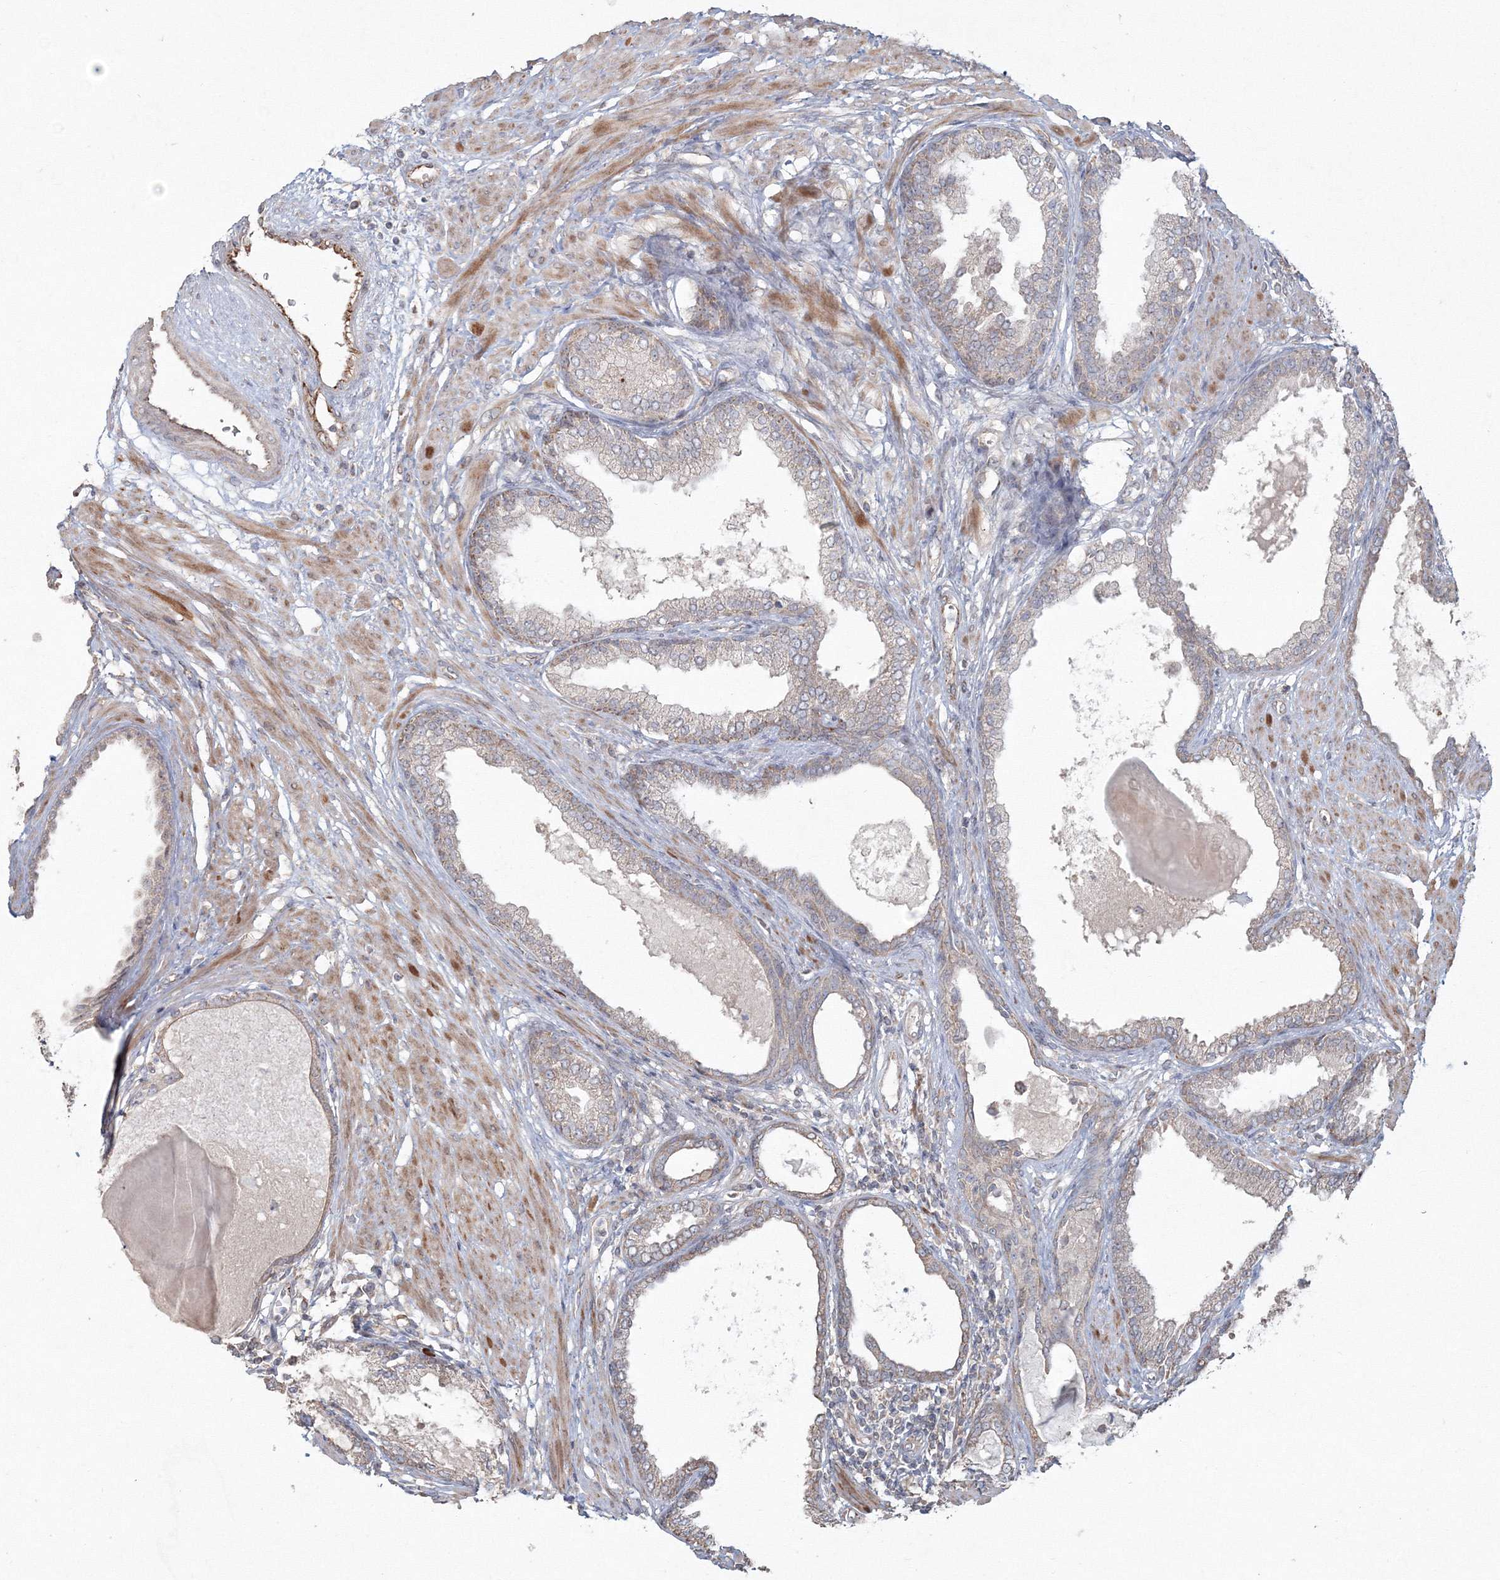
{"staining": {"intensity": "weak", "quantity": ">75%", "location": "cytoplasmic/membranous"}, "tissue": "prostate cancer", "cell_type": "Tumor cells", "image_type": "cancer", "snomed": [{"axis": "morphology", "description": "Adenocarcinoma, High grade"}, {"axis": "topography", "description": "Prostate"}], "caption": "The micrograph reveals a brown stain indicating the presence of a protein in the cytoplasmic/membranous of tumor cells in prostate high-grade adenocarcinoma.", "gene": "ANAPC16", "patient": {"sex": "male", "age": 62}}